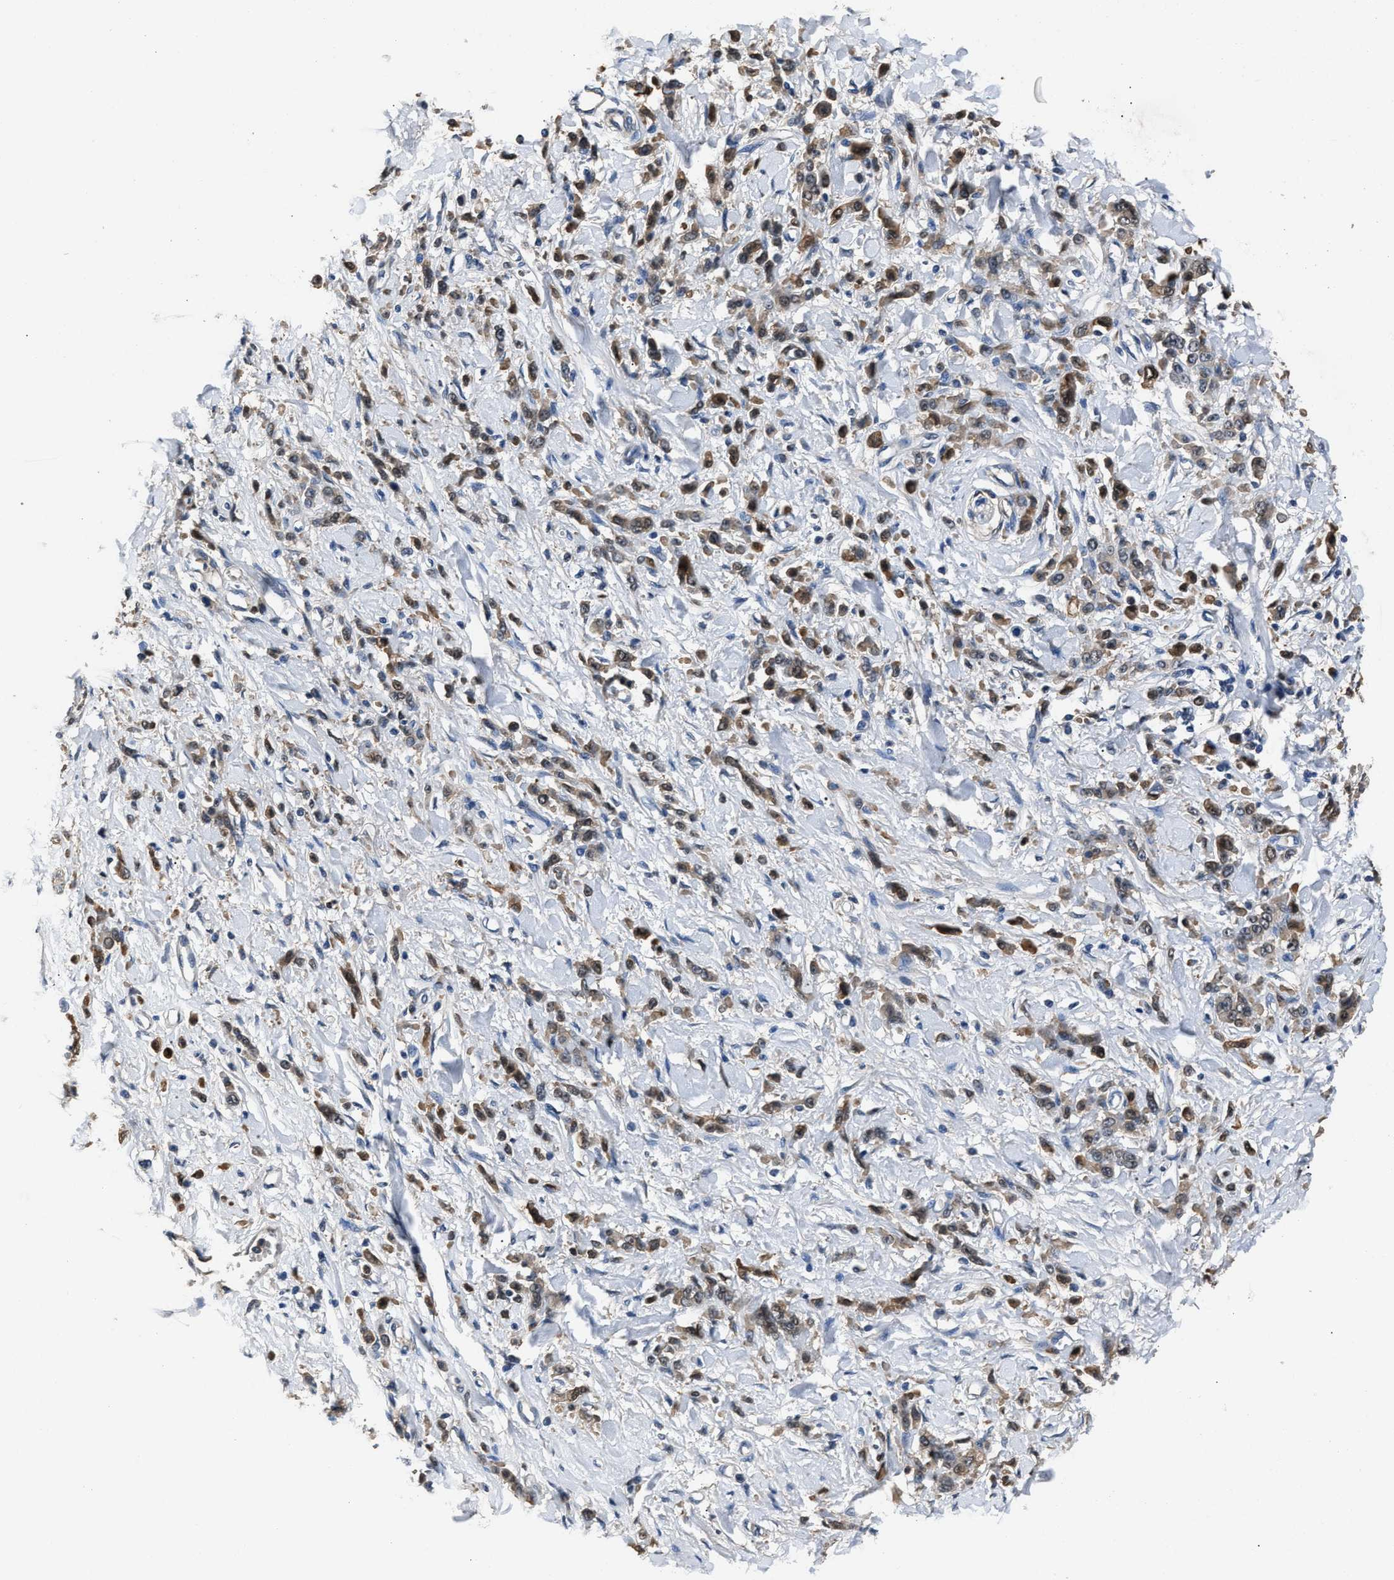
{"staining": {"intensity": "moderate", "quantity": ">75%", "location": "cytoplasmic/membranous"}, "tissue": "stomach cancer", "cell_type": "Tumor cells", "image_type": "cancer", "snomed": [{"axis": "morphology", "description": "Normal tissue, NOS"}, {"axis": "morphology", "description": "Adenocarcinoma, NOS"}, {"axis": "topography", "description": "Stomach"}], "caption": "Immunohistochemical staining of human stomach cancer (adenocarcinoma) reveals medium levels of moderate cytoplasmic/membranous protein expression in approximately >75% of tumor cells. The staining was performed using DAB, with brown indicating positive protein expression. Nuclei are stained blue with hematoxylin.", "gene": "GSTP1", "patient": {"sex": "male", "age": 82}}